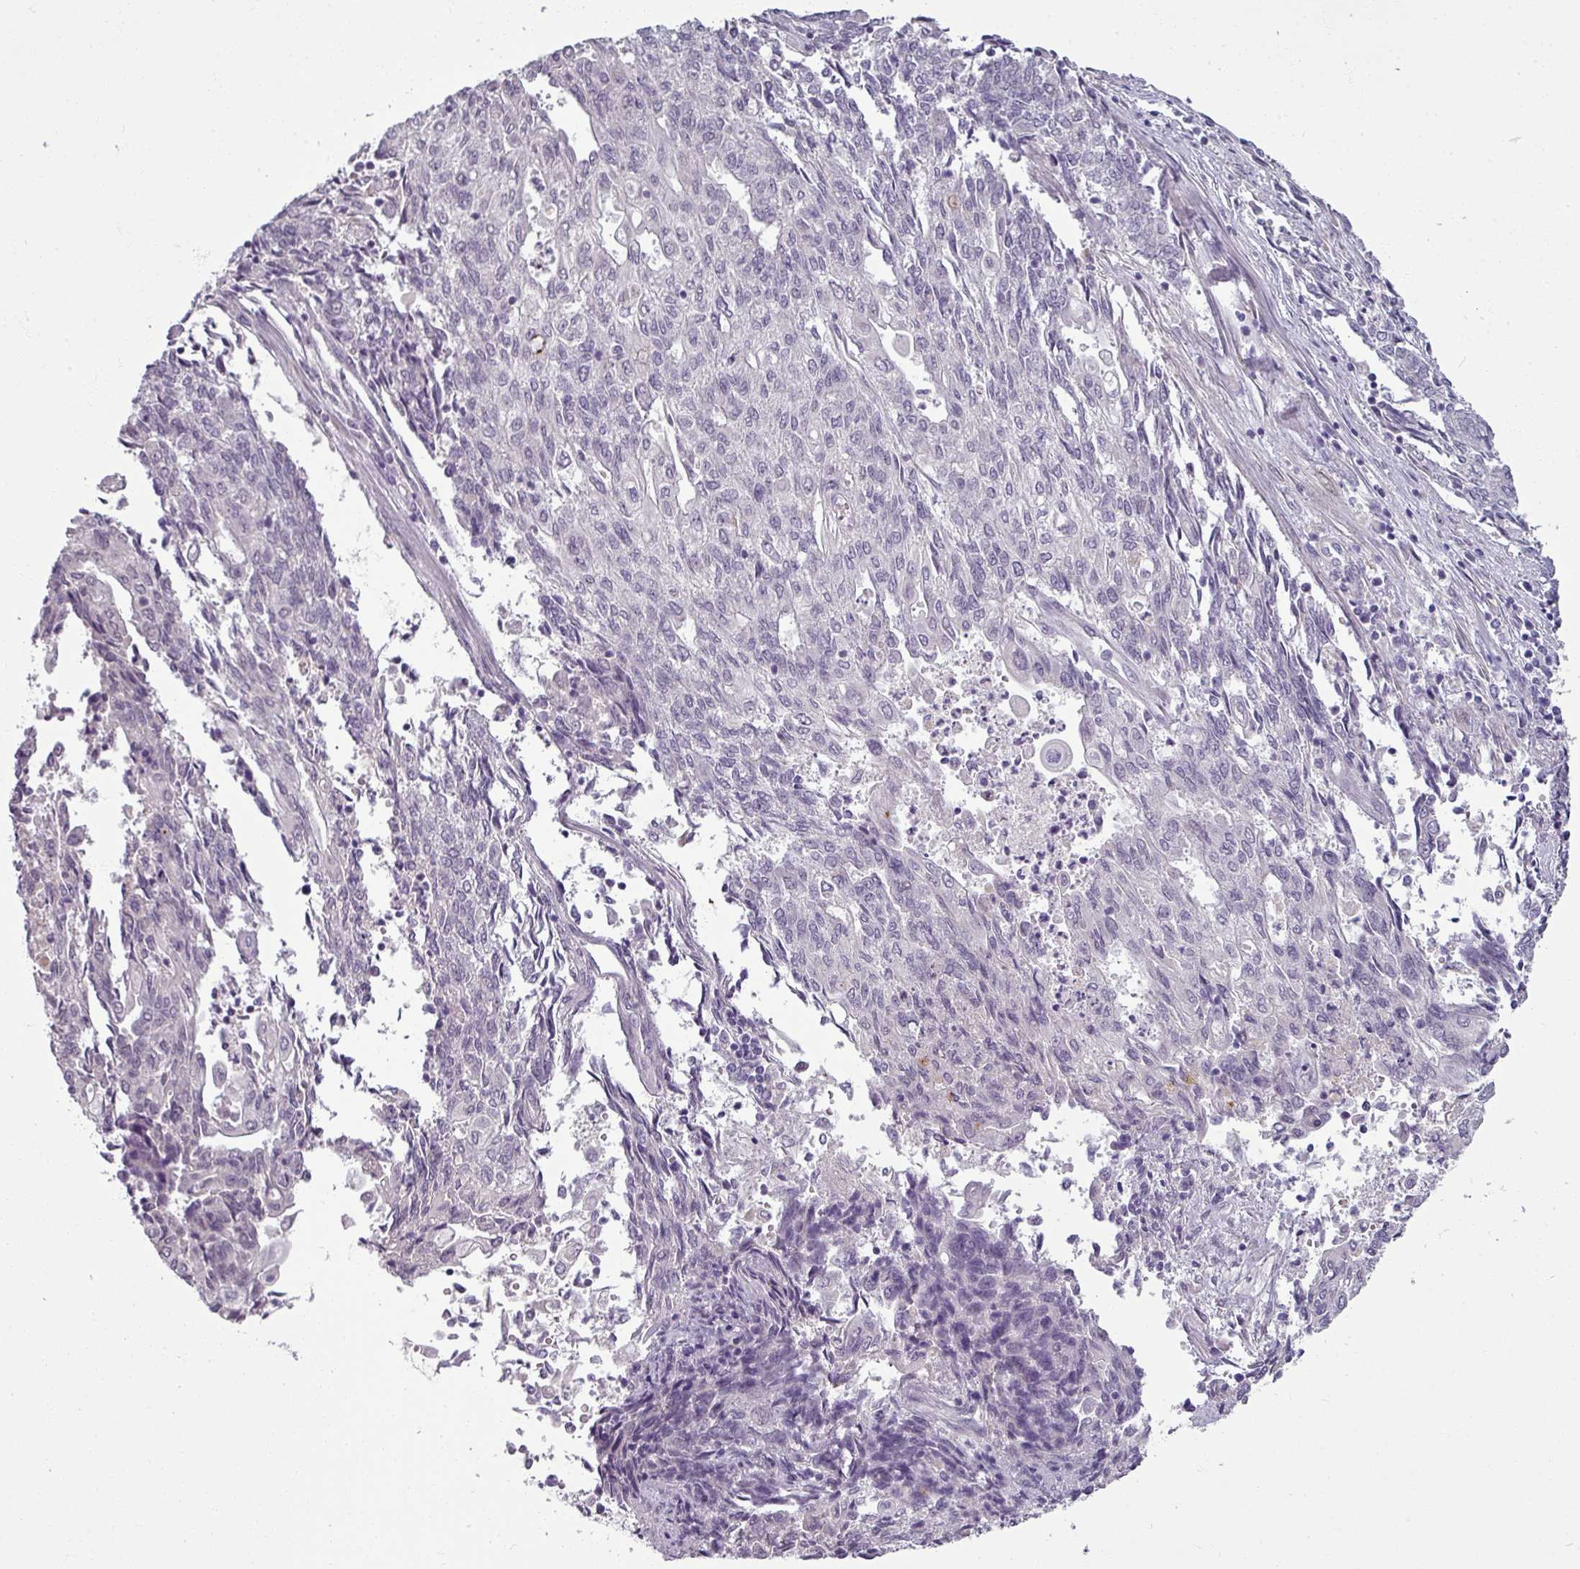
{"staining": {"intensity": "negative", "quantity": "none", "location": "none"}, "tissue": "endometrial cancer", "cell_type": "Tumor cells", "image_type": "cancer", "snomed": [{"axis": "morphology", "description": "Adenocarcinoma, NOS"}, {"axis": "topography", "description": "Endometrium"}], "caption": "Endometrial cancer was stained to show a protein in brown. There is no significant positivity in tumor cells.", "gene": "UVSSA", "patient": {"sex": "female", "age": 54}}